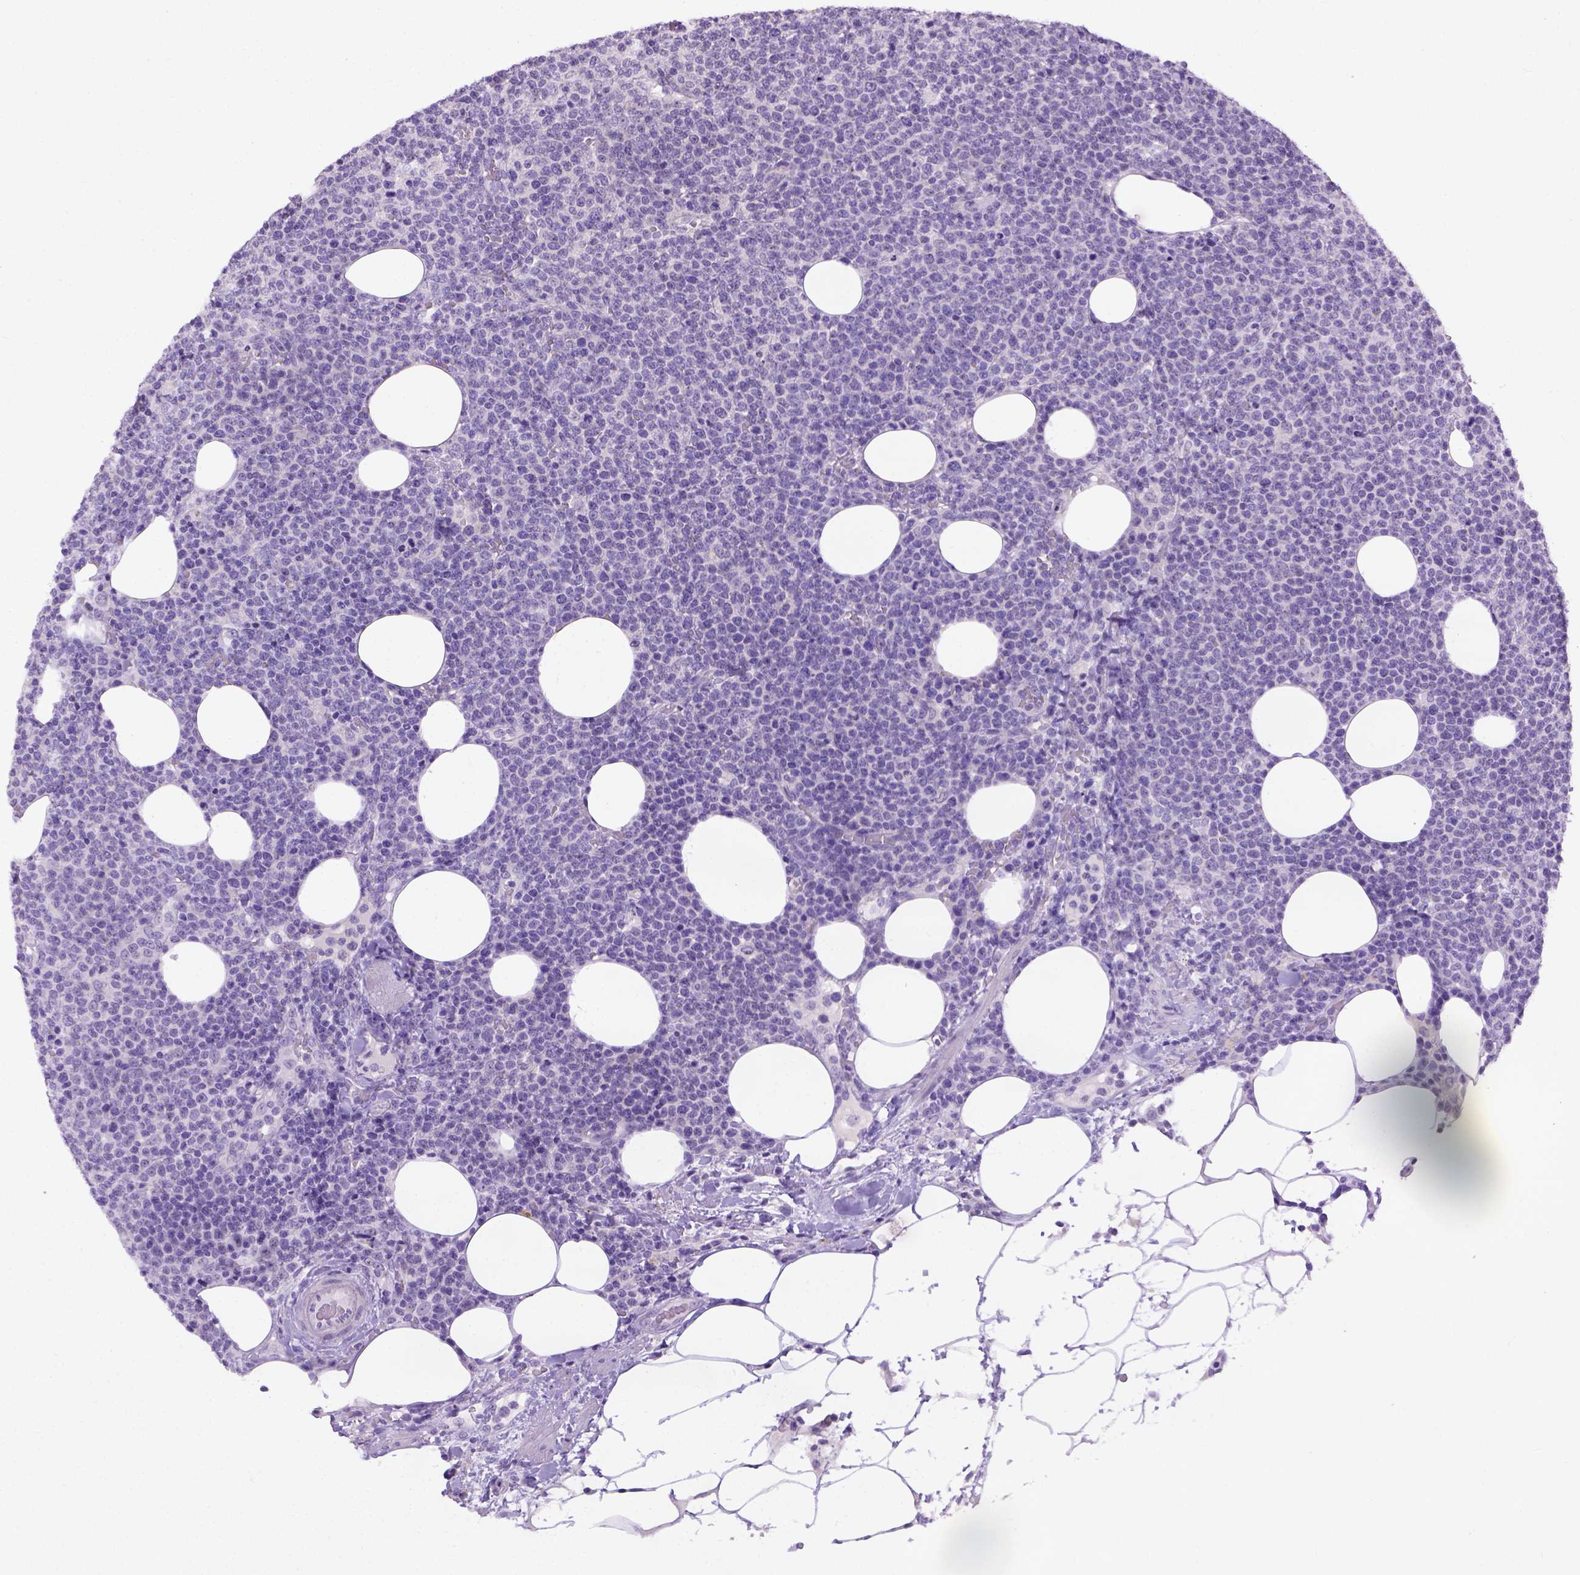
{"staining": {"intensity": "negative", "quantity": "none", "location": "none"}, "tissue": "lymphoma", "cell_type": "Tumor cells", "image_type": "cancer", "snomed": [{"axis": "morphology", "description": "Malignant lymphoma, non-Hodgkin's type, High grade"}, {"axis": "topography", "description": "Lymph node"}], "caption": "The immunohistochemistry histopathology image has no significant positivity in tumor cells of lymphoma tissue. (DAB IHC, high magnification).", "gene": "UTP4", "patient": {"sex": "male", "age": 61}}